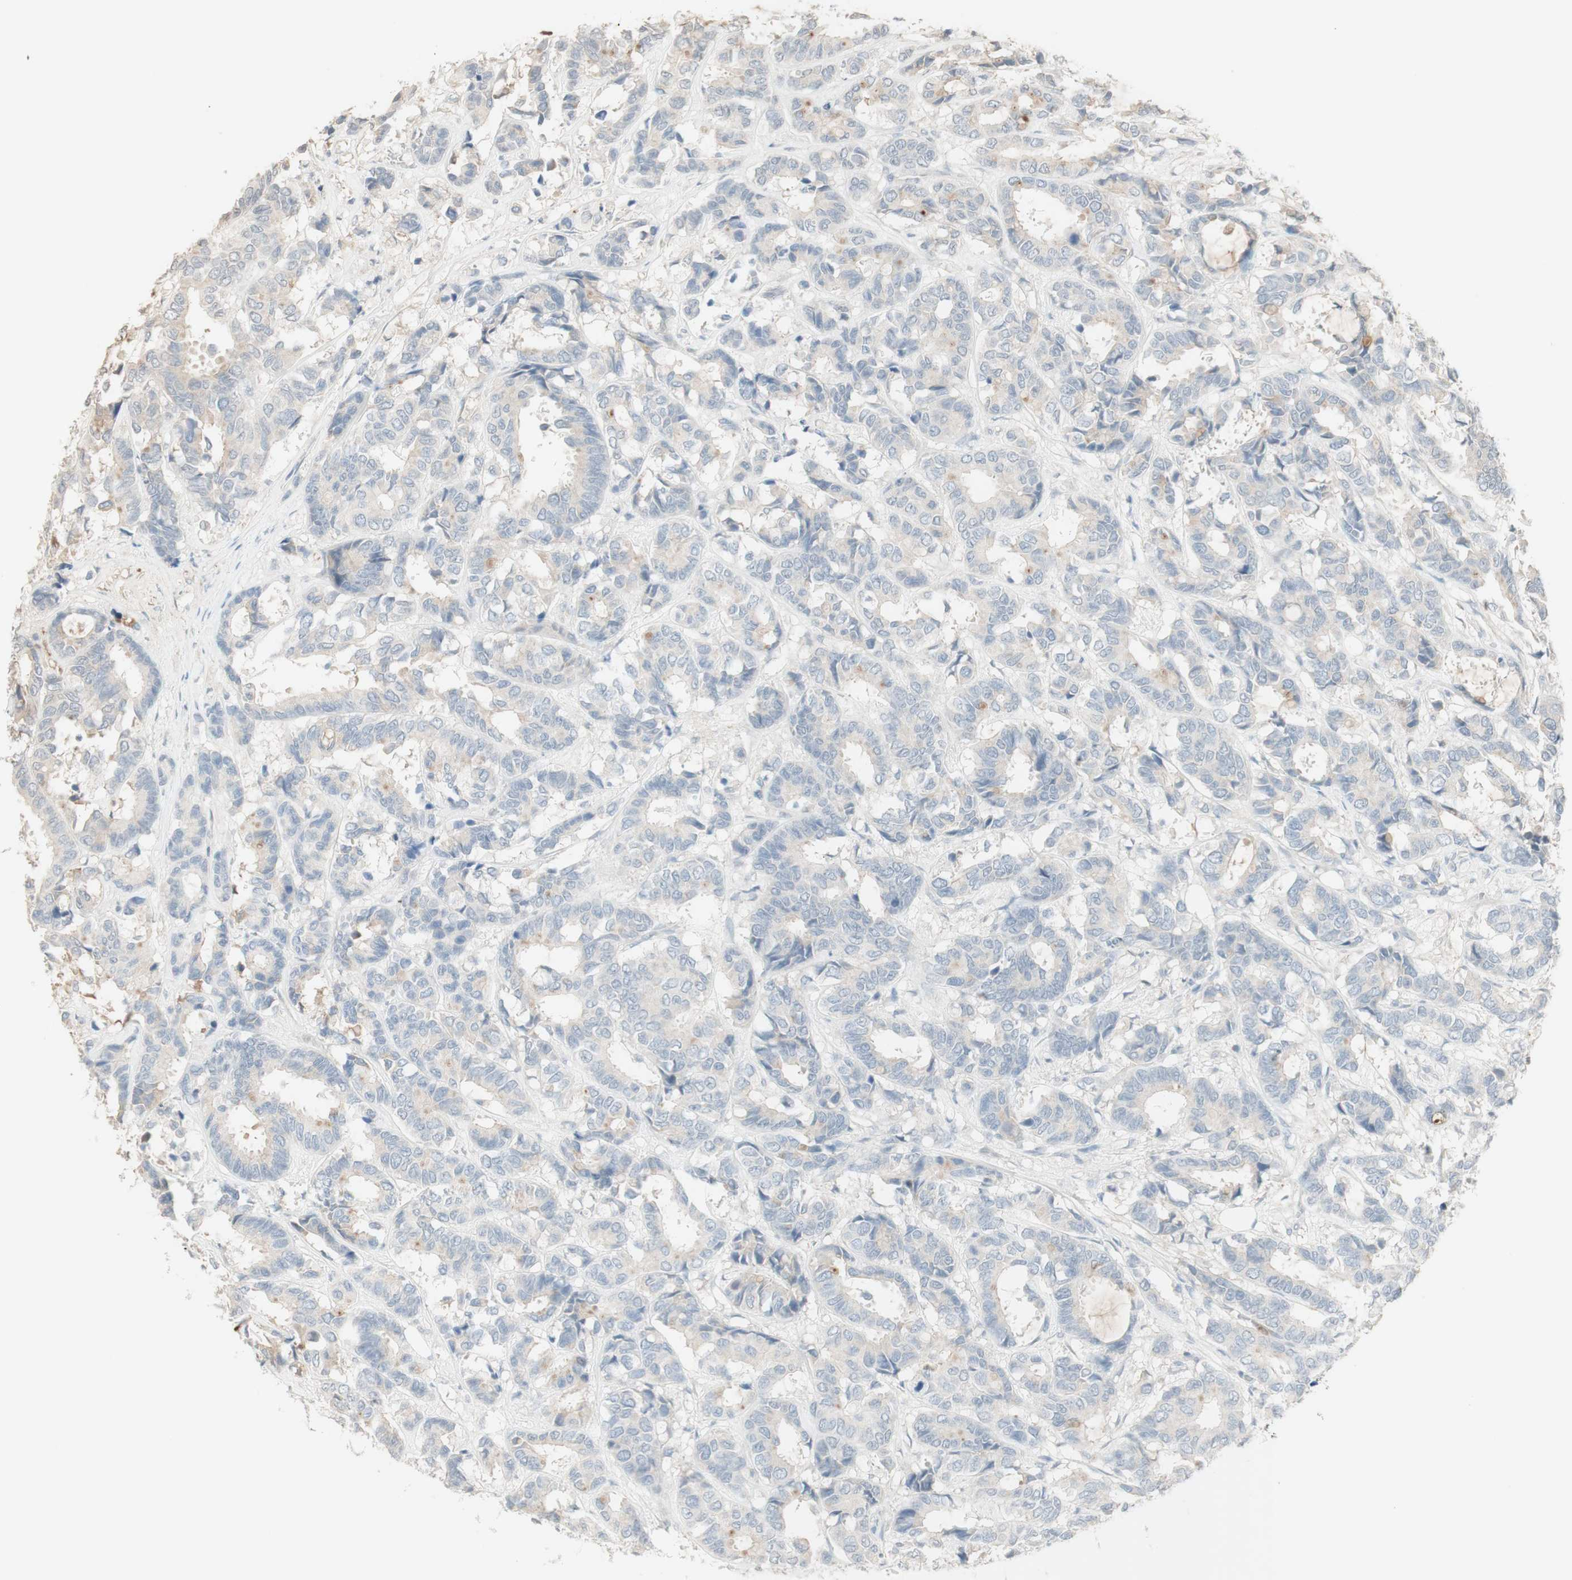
{"staining": {"intensity": "negative", "quantity": "none", "location": "none"}, "tissue": "breast cancer", "cell_type": "Tumor cells", "image_type": "cancer", "snomed": [{"axis": "morphology", "description": "Duct carcinoma"}, {"axis": "topography", "description": "Breast"}], "caption": "DAB immunohistochemical staining of invasive ductal carcinoma (breast) demonstrates no significant positivity in tumor cells.", "gene": "IFNG", "patient": {"sex": "female", "age": 87}}